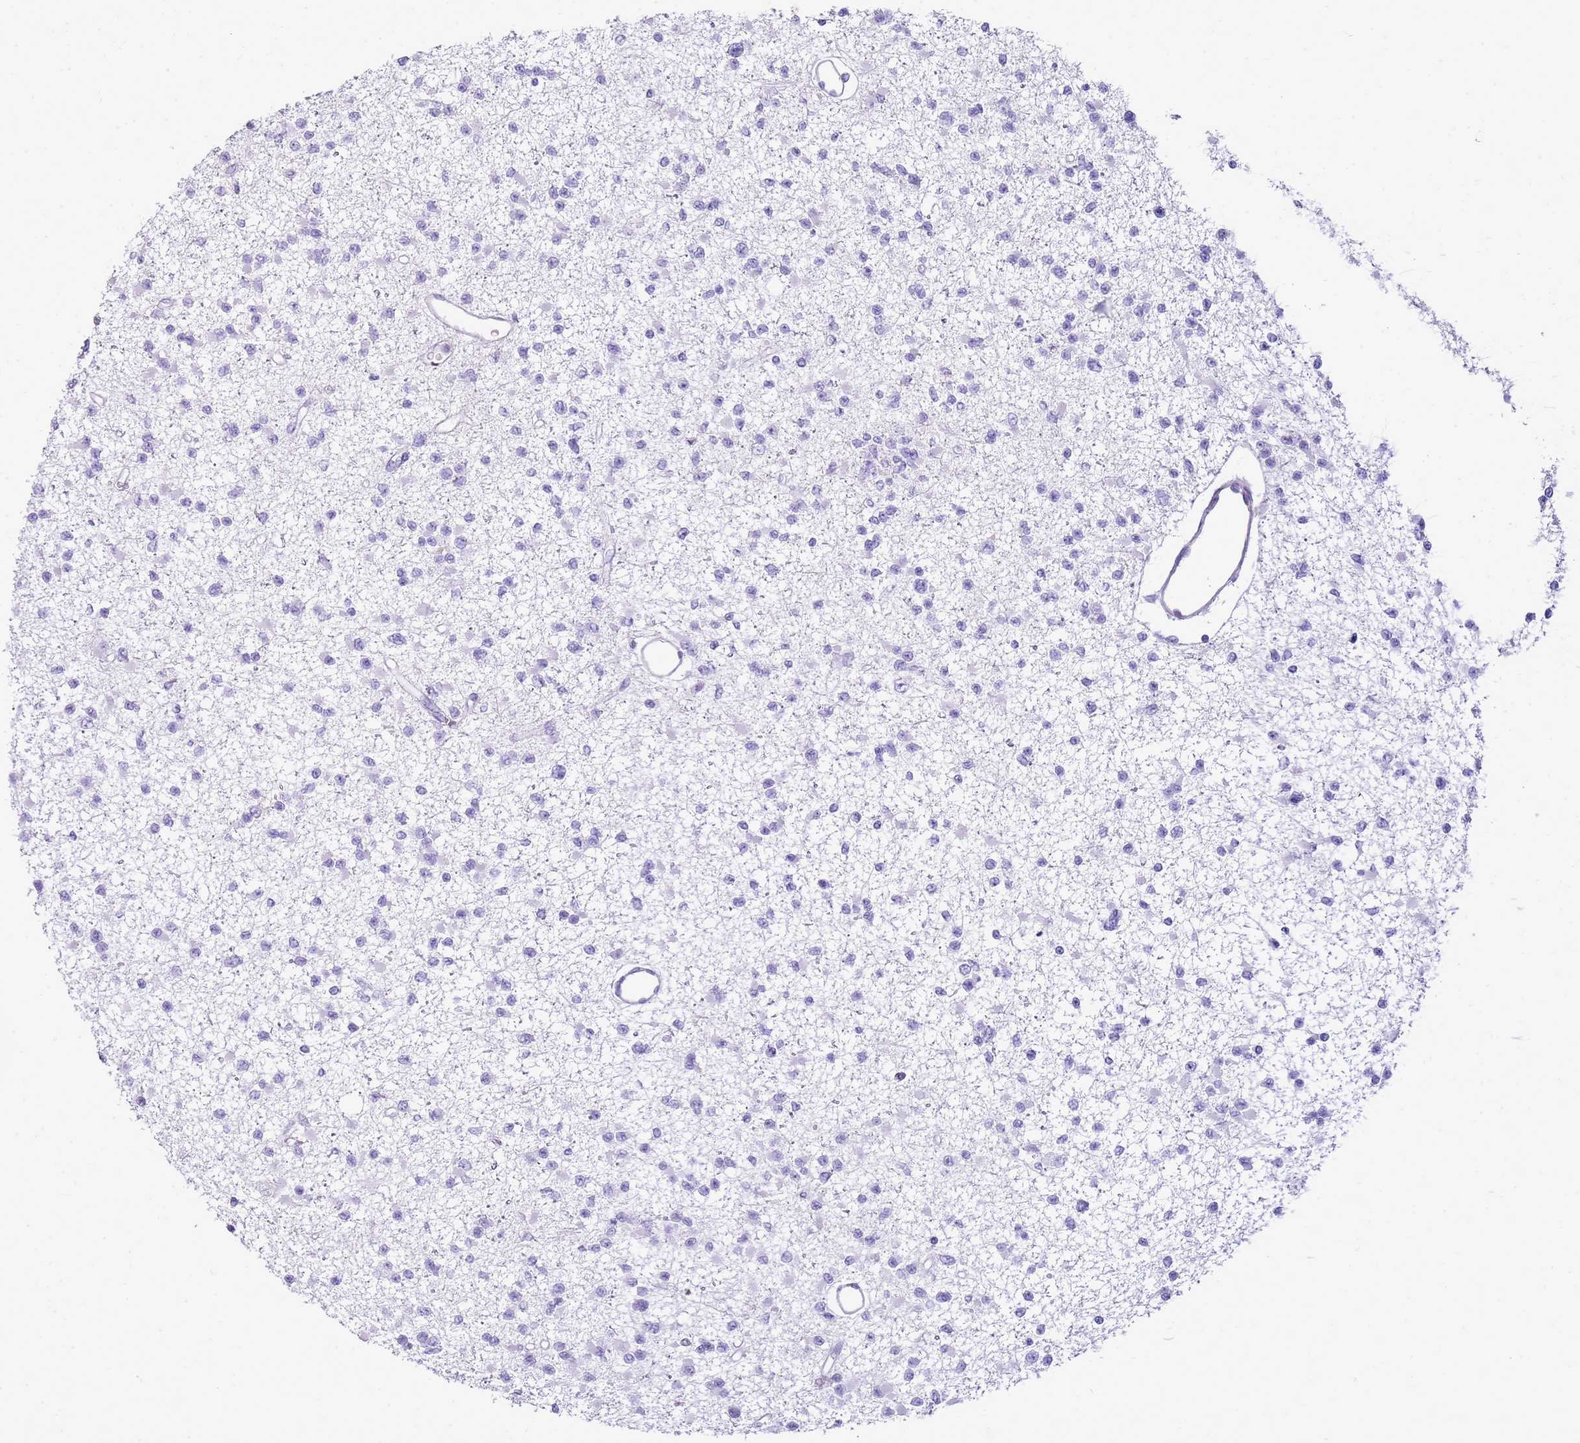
{"staining": {"intensity": "negative", "quantity": "none", "location": "none"}, "tissue": "glioma", "cell_type": "Tumor cells", "image_type": "cancer", "snomed": [{"axis": "morphology", "description": "Glioma, malignant, Low grade"}, {"axis": "topography", "description": "Brain"}], "caption": "Immunohistochemical staining of glioma shows no significant expression in tumor cells. (DAB immunohistochemistry (IHC) with hematoxylin counter stain).", "gene": "SULT1E1", "patient": {"sex": "female", "age": 22}}